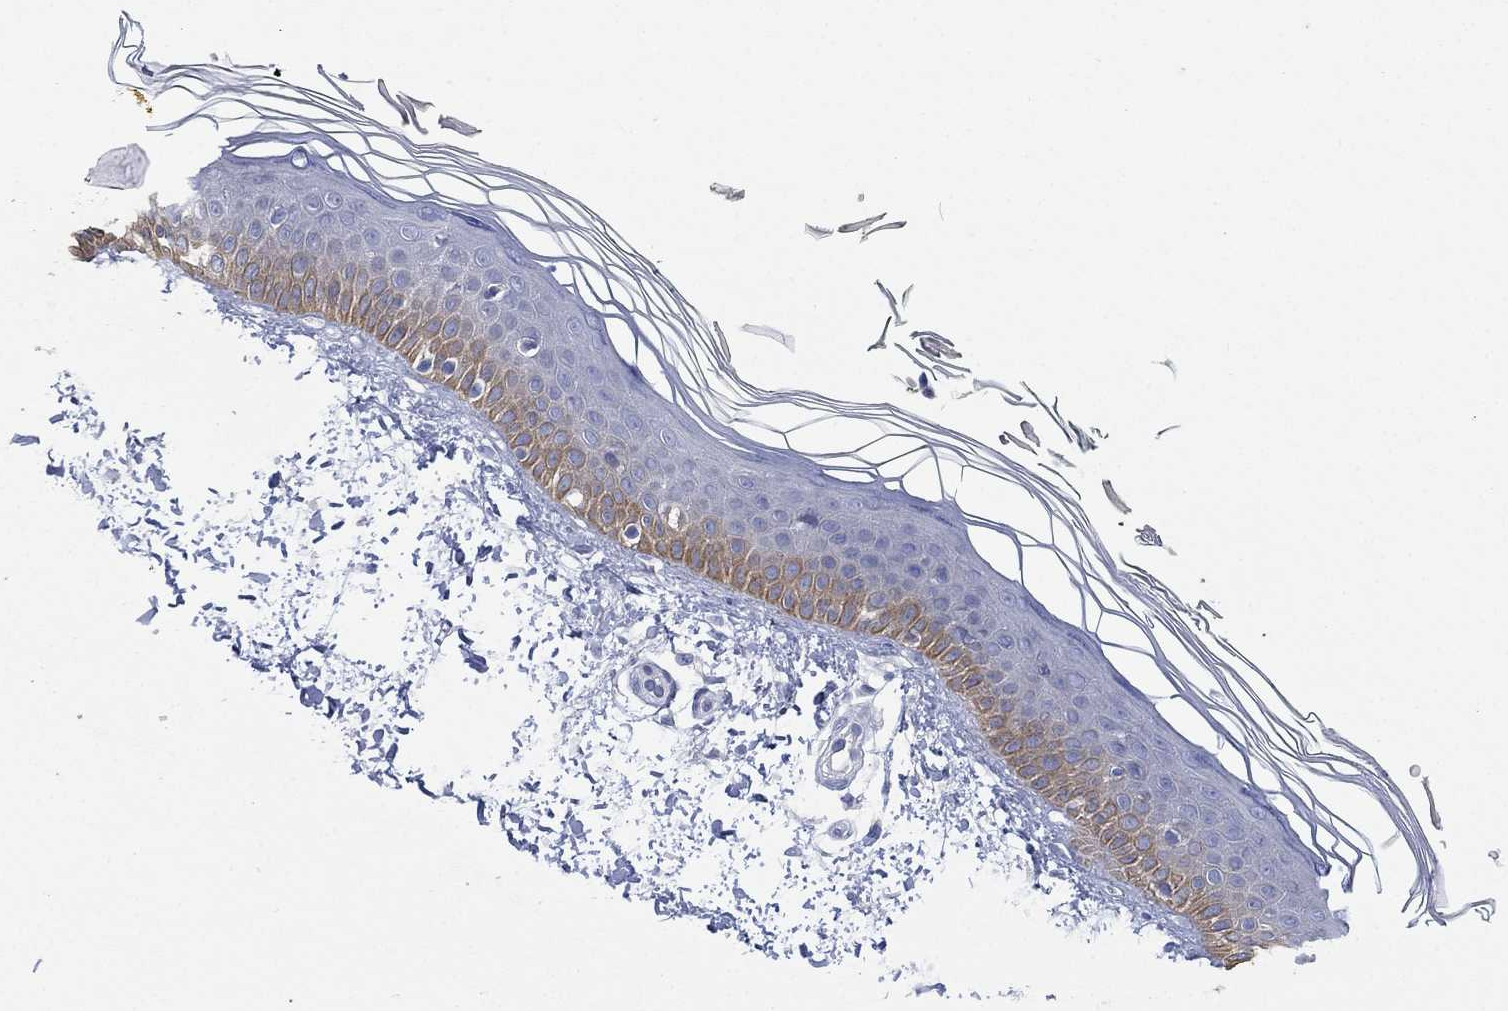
{"staining": {"intensity": "negative", "quantity": "none", "location": "none"}, "tissue": "skin", "cell_type": "Fibroblasts", "image_type": "normal", "snomed": [{"axis": "morphology", "description": "Normal tissue, NOS"}, {"axis": "topography", "description": "Skin"}], "caption": "Immunohistochemistry (IHC) of unremarkable skin shows no positivity in fibroblasts. (DAB (3,3'-diaminobenzidine) immunohistochemistry (IHC) with hematoxylin counter stain).", "gene": "FMO1", "patient": {"sex": "female", "age": 62}}